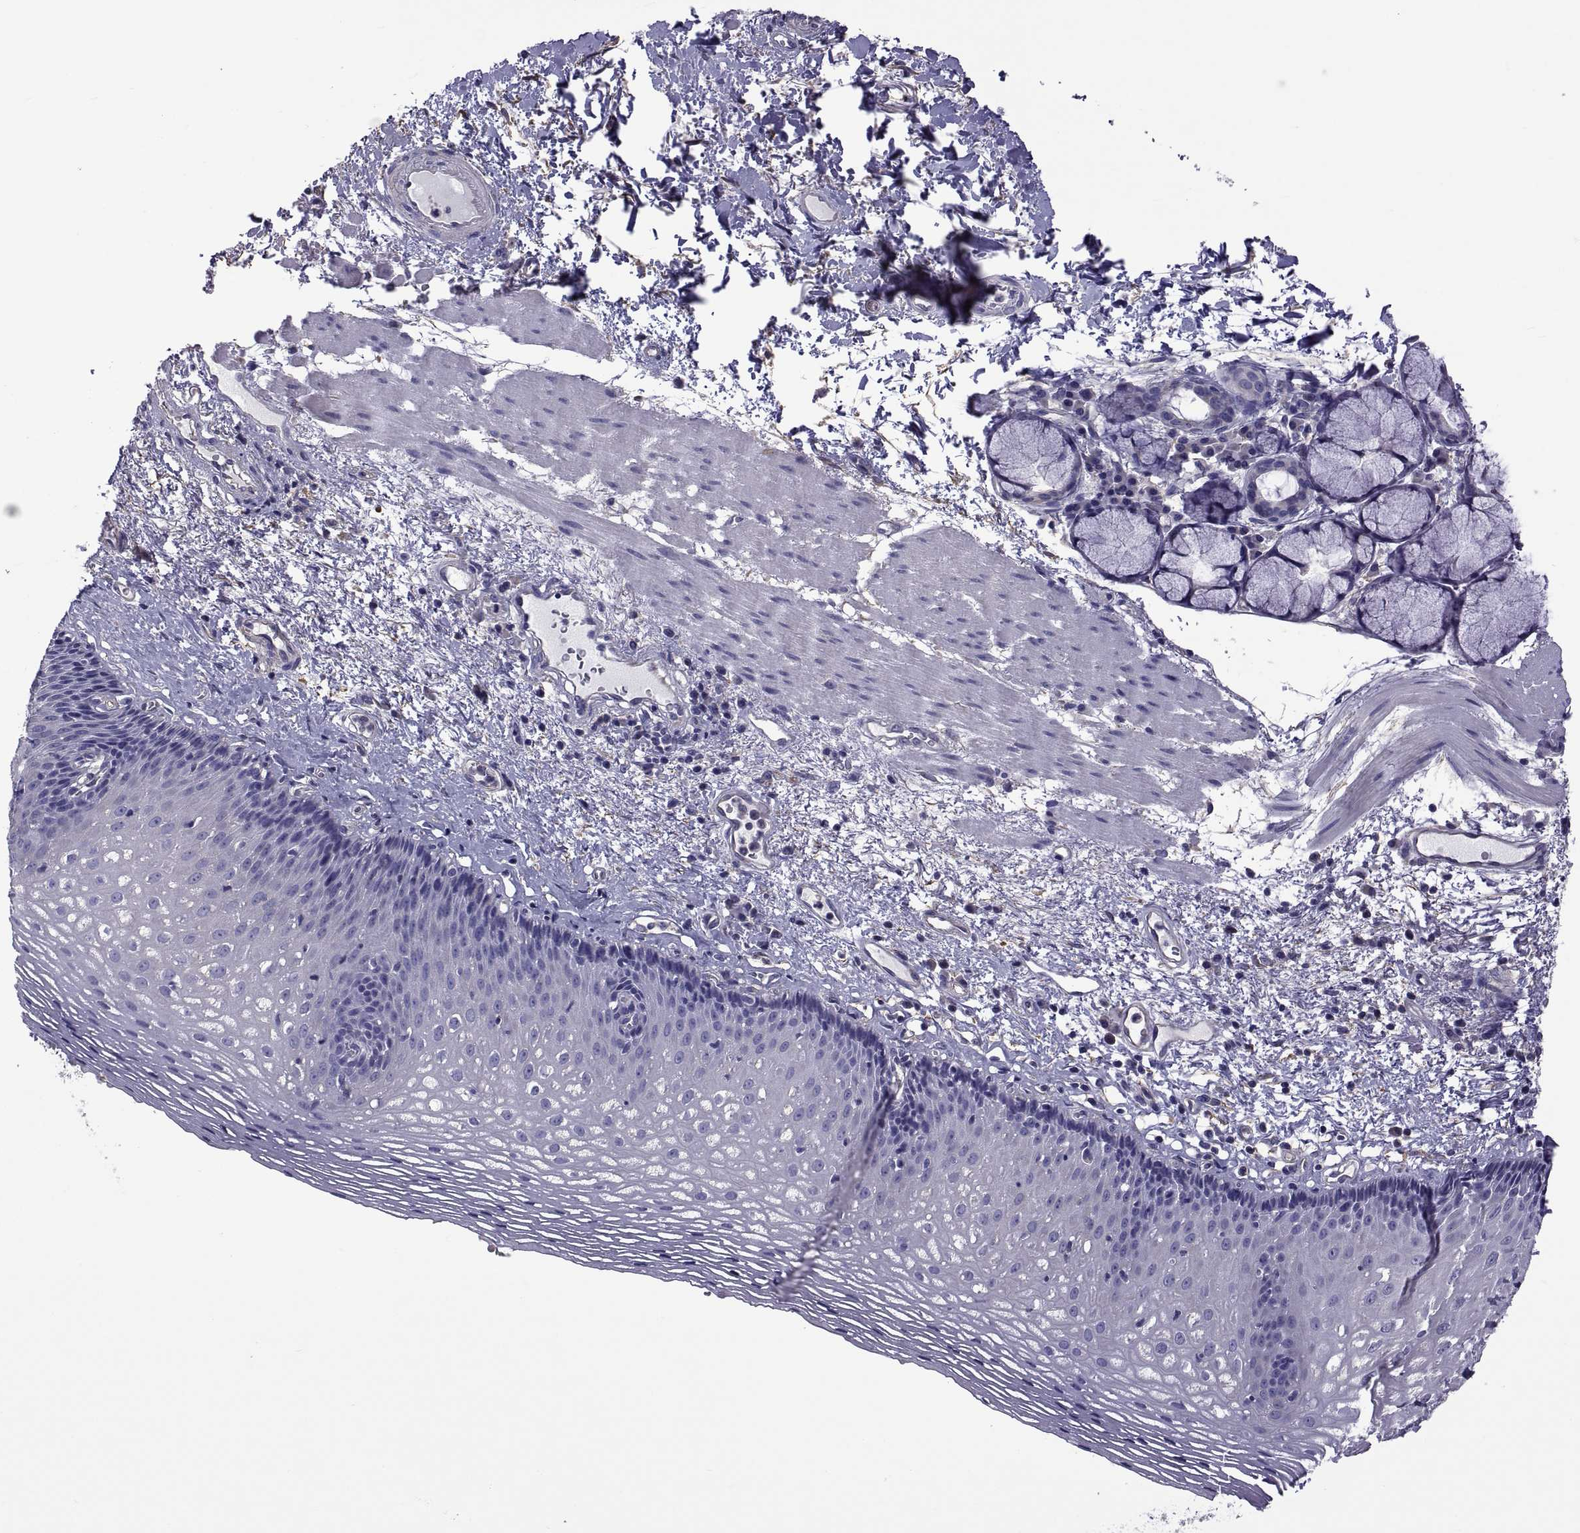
{"staining": {"intensity": "negative", "quantity": "none", "location": "none"}, "tissue": "esophagus", "cell_type": "Squamous epithelial cells", "image_type": "normal", "snomed": [{"axis": "morphology", "description": "Normal tissue, NOS"}, {"axis": "topography", "description": "Esophagus"}], "caption": "The photomicrograph shows no significant expression in squamous epithelial cells of esophagus. (DAB immunohistochemistry, high magnification).", "gene": "TMC3", "patient": {"sex": "male", "age": 76}}